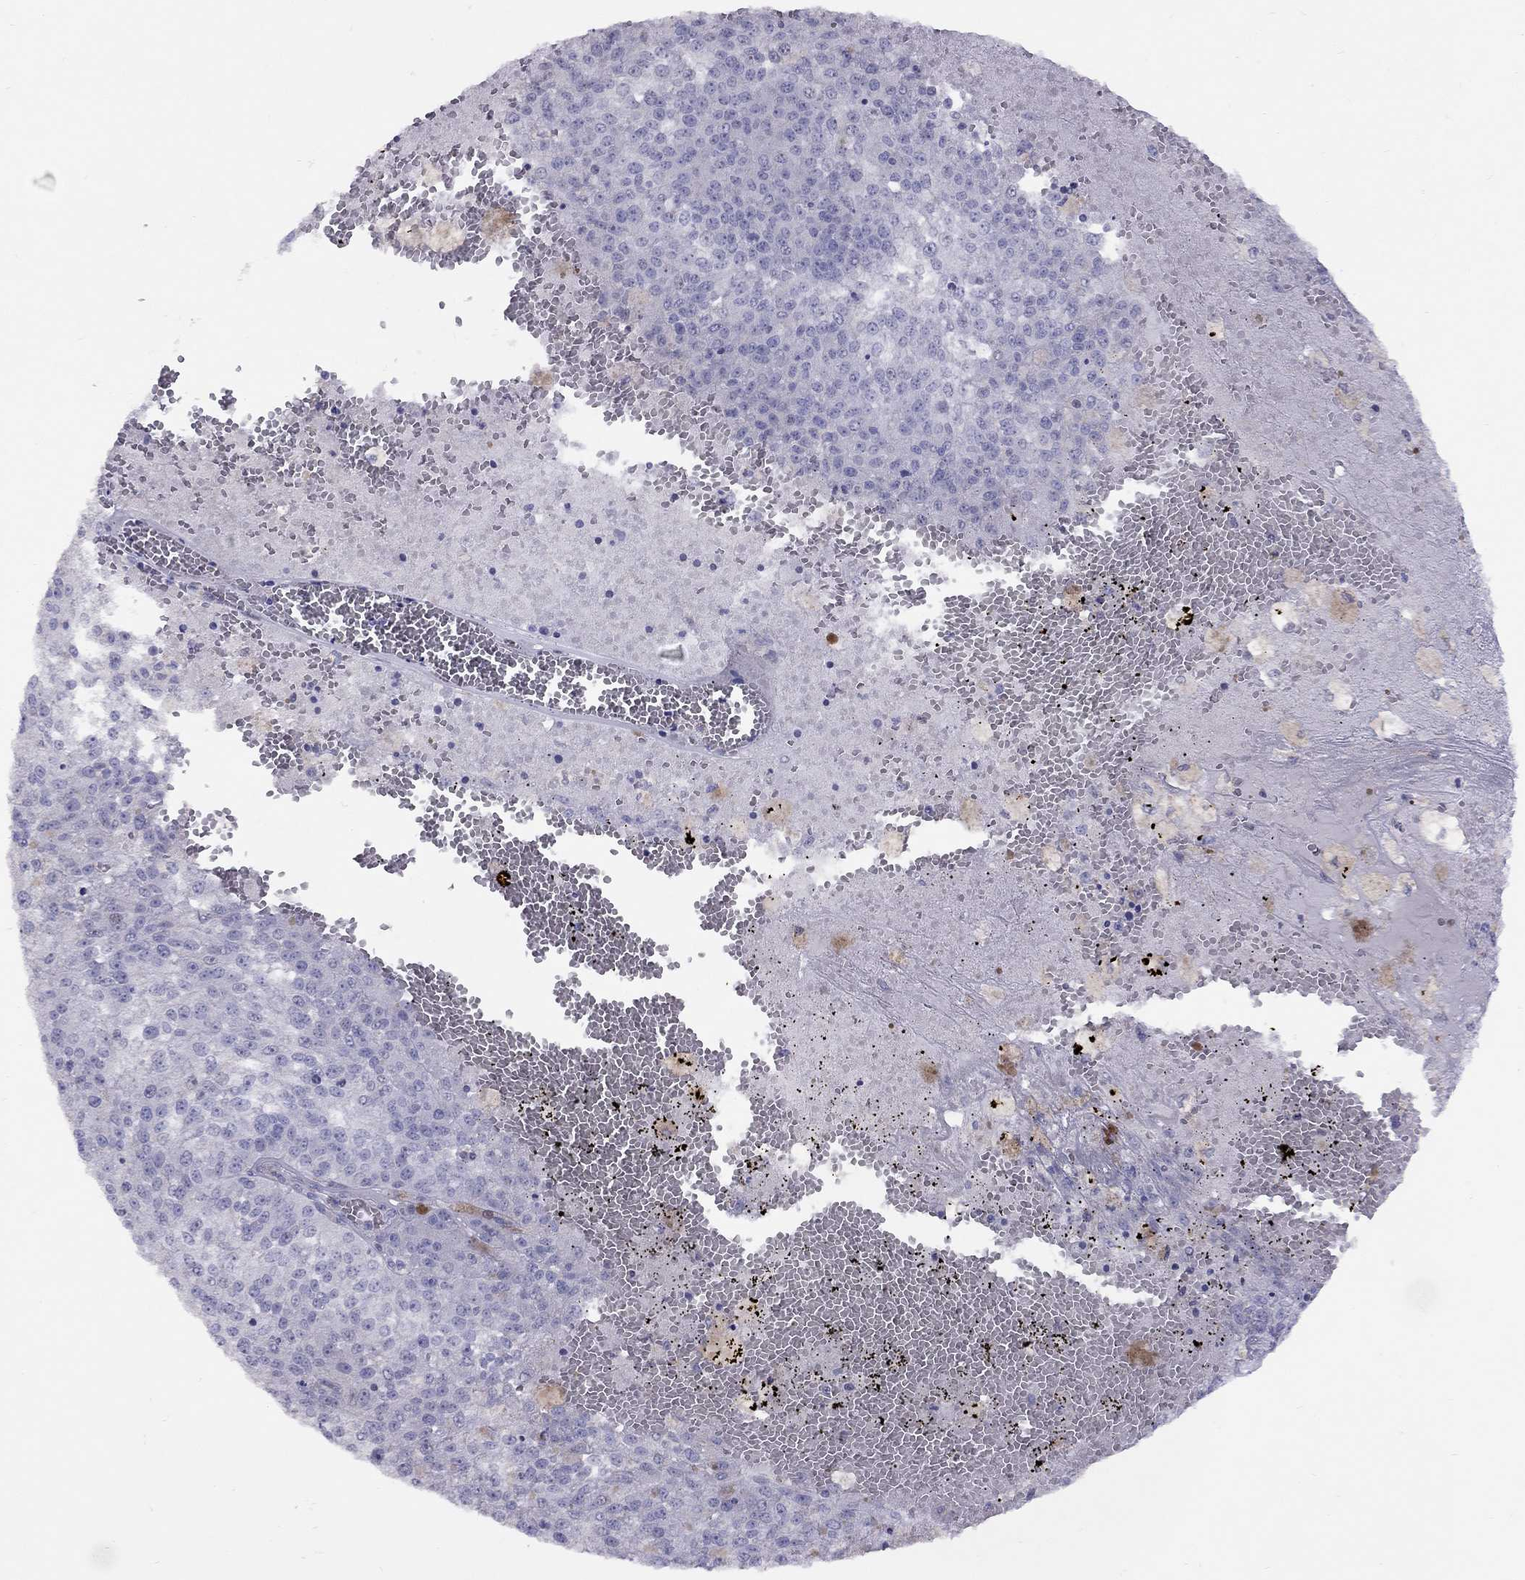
{"staining": {"intensity": "negative", "quantity": "none", "location": "none"}, "tissue": "melanoma", "cell_type": "Tumor cells", "image_type": "cancer", "snomed": [{"axis": "morphology", "description": "Malignant melanoma, Metastatic site"}, {"axis": "topography", "description": "Lymph node"}], "caption": "This histopathology image is of malignant melanoma (metastatic site) stained with immunohistochemistry to label a protein in brown with the nuclei are counter-stained blue. There is no staining in tumor cells.", "gene": "MAGEB4", "patient": {"sex": "female", "age": 64}}